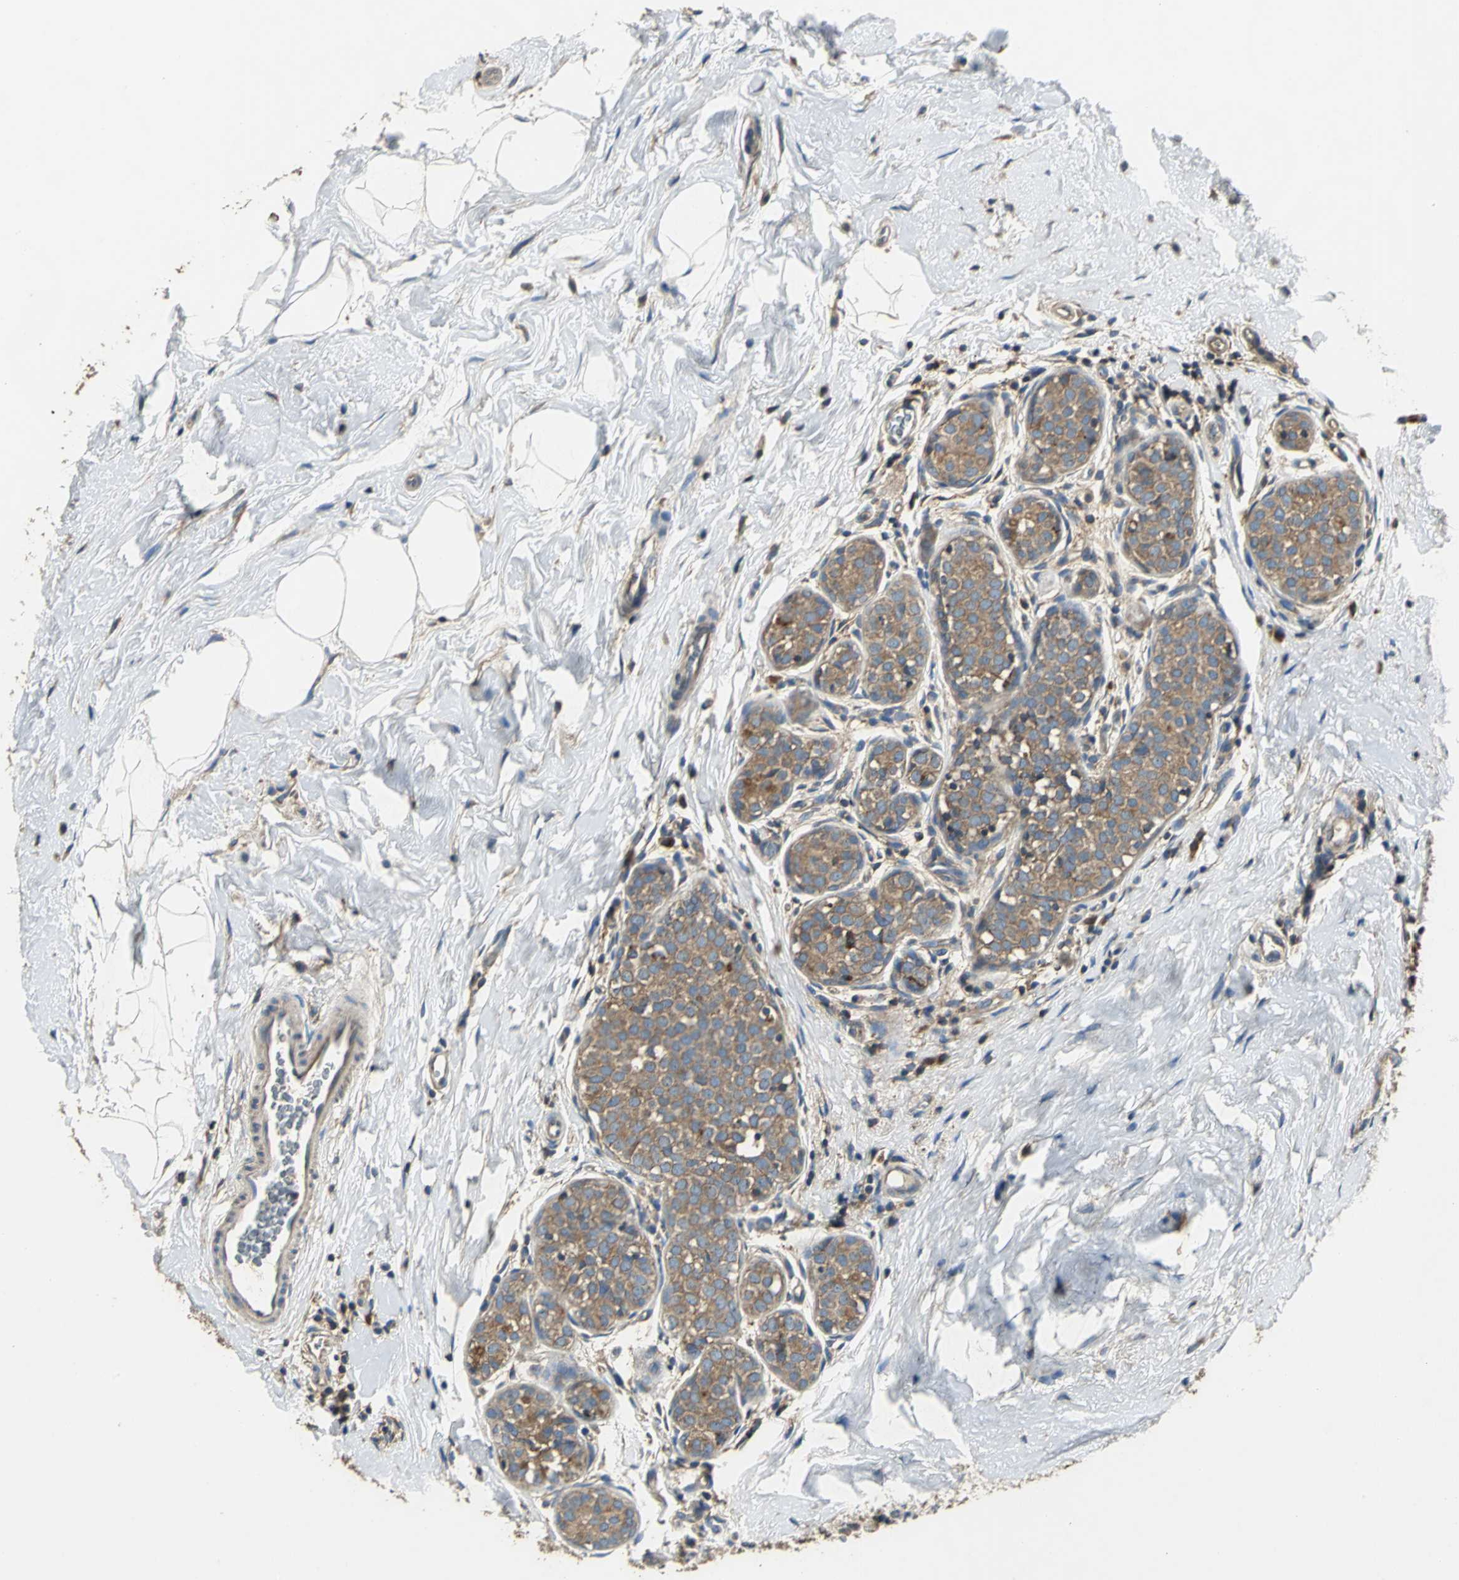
{"staining": {"intensity": "moderate", "quantity": ">75%", "location": "cytoplasmic/membranous"}, "tissue": "breast cancer", "cell_type": "Tumor cells", "image_type": "cancer", "snomed": [{"axis": "morphology", "description": "Lobular carcinoma, in situ"}, {"axis": "morphology", "description": "Lobular carcinoma"}, {"axis": "topography", "description": "Breast"}], "caption": "Human lobular carcinoma (breast) stained with a protein marker exhibits moderate staining in tumor cells.", "gene": "IRF3", "patient": {"sex": "female", "age": 41}}